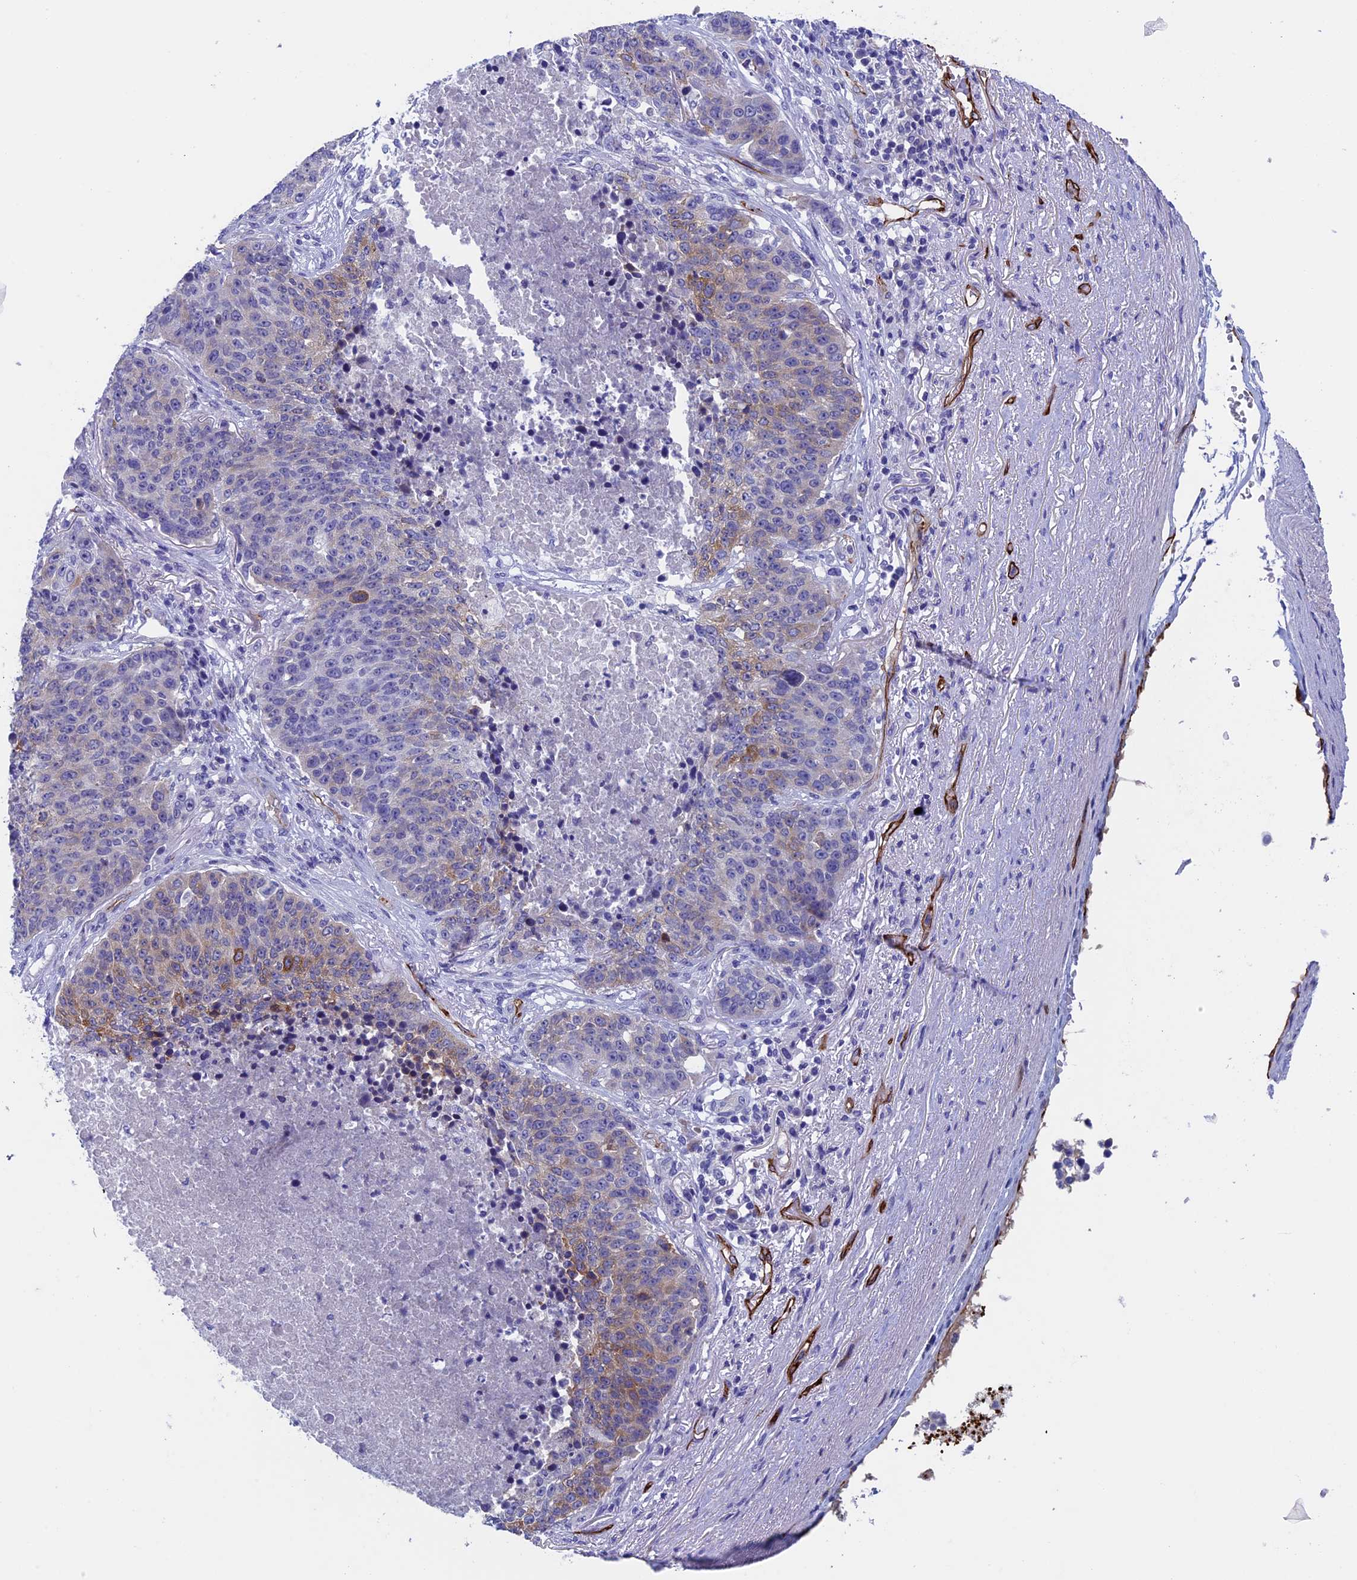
{"staining": {"intensity": "weak", "quantity": "<25%", "location": "cytoplasmic/membranous"}, "tissue": "lung cancer", "cell_type": "Tumor cells", "image_type": "cancer", "snomed": [{"axis": "morphology", "description": "Normal tissue, NOS"}, {"axis": "morphology", "description": "Squamous cell carcinoma, NOS"}, {"axis": "topography", "description": "Lymph node"}, {"axis": "topography", "description": "Lung"}], "caption": "DAB (3,3'-diaminobenzidine) immunohistochemical staining of lung cancer shows no significant staining in tumor cells.", "gene": "INSYN1", "patient": {"sex": "male", "age": 66}}